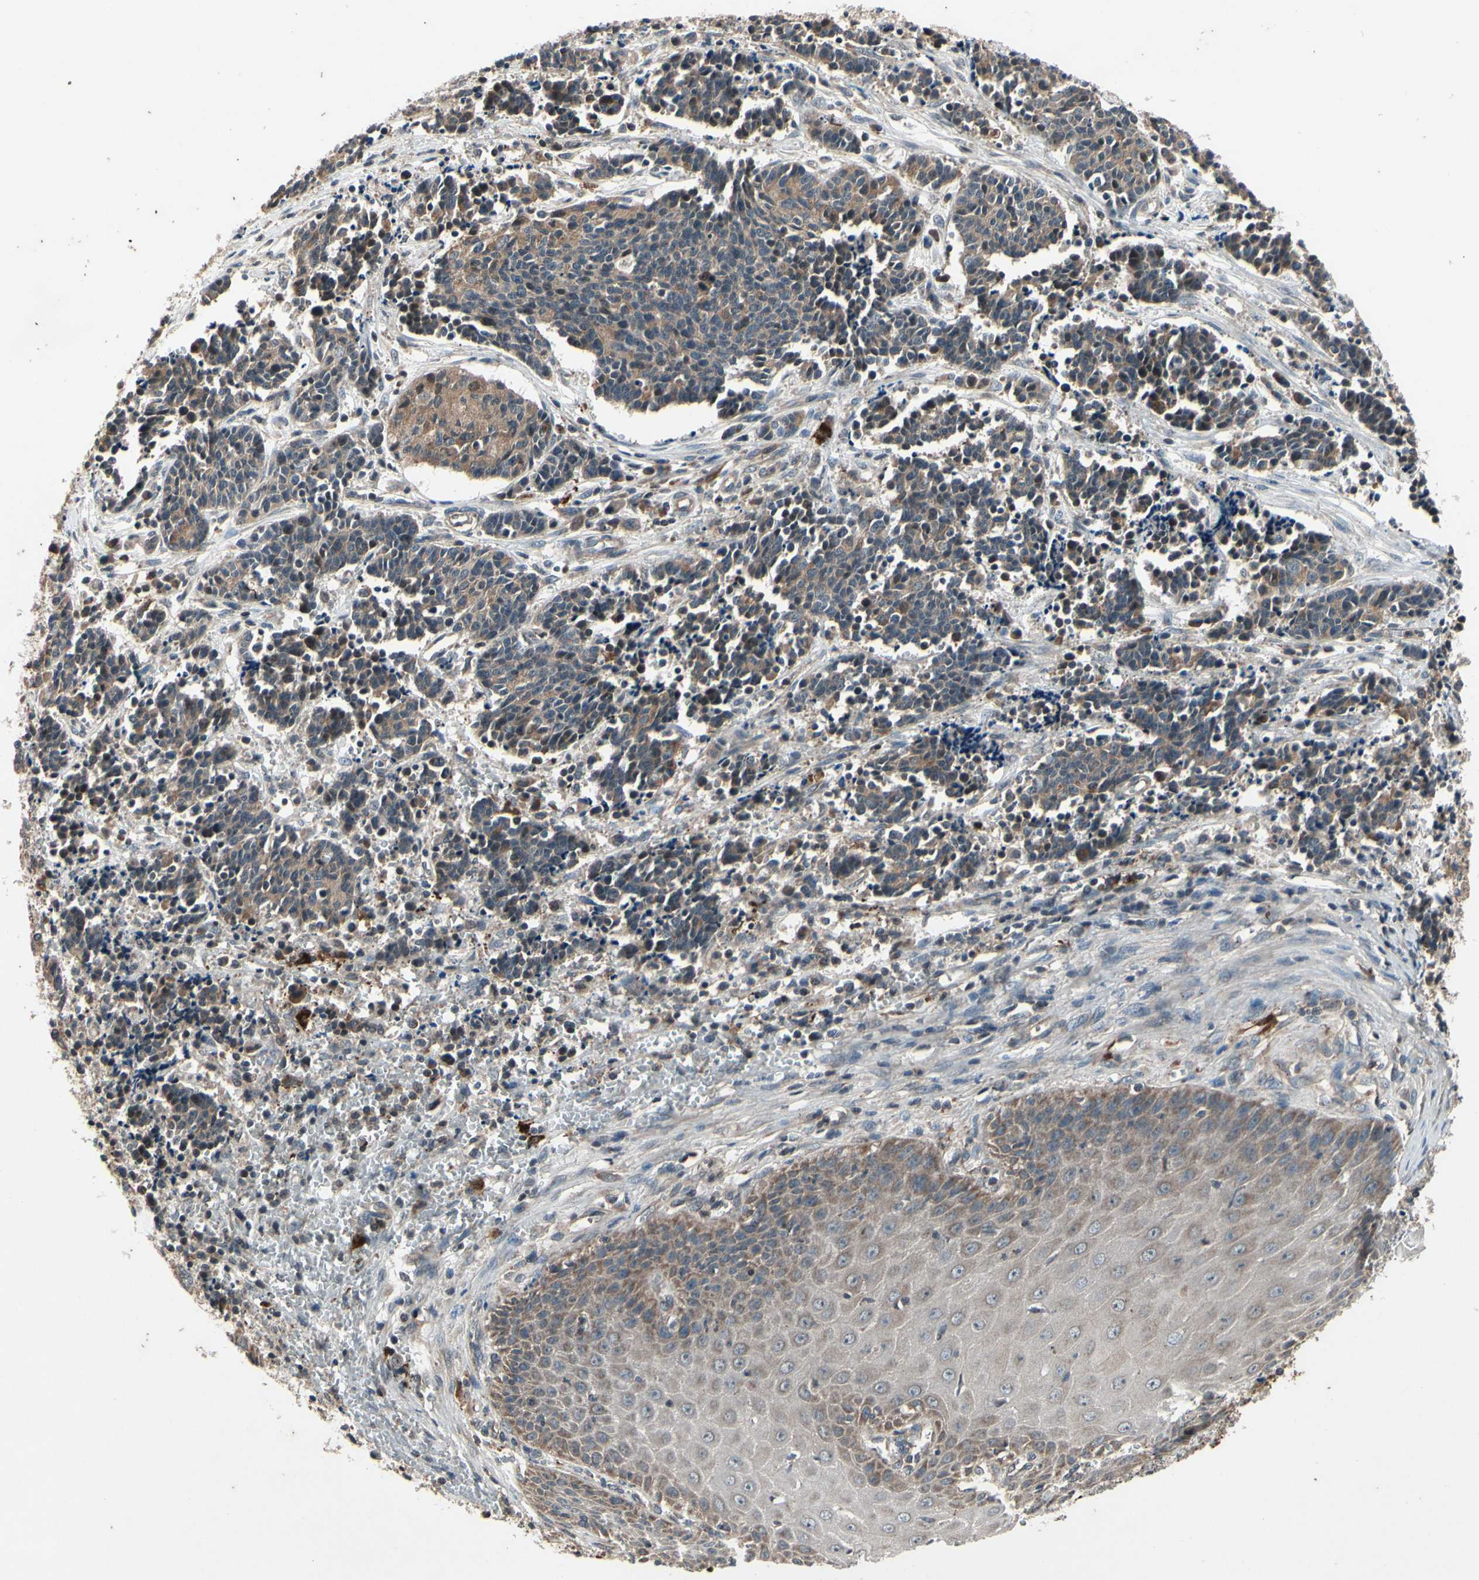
{"staining": {"intensity": "moderate", "quantity": "<25%", "location": "cytoplasmic/membranous"}, "tissue": "cervical cancer", "cell_type": "Tumor cells", "image_type": "cancer", "snomed": [{"axis": "morphology", "description": "Squamous cell carcinoma, NOS"}, {"axis": "topography", "description": "Cervix"}], "caption": "Immunohistochemical staining of human squamous cell carcinoma (cervical) exhibits low levels of moderate cytoplasmic/membranous protein expression in approximately <25% of tumor cells. (Stains: DAB (3,3'-diaminobenzidine) in brown, nuclei in blue, Microscopy: brightfield microscopy at high magnification).", "gene": "MBTPS2", "patient": {"sex": "female", "age": 35}}